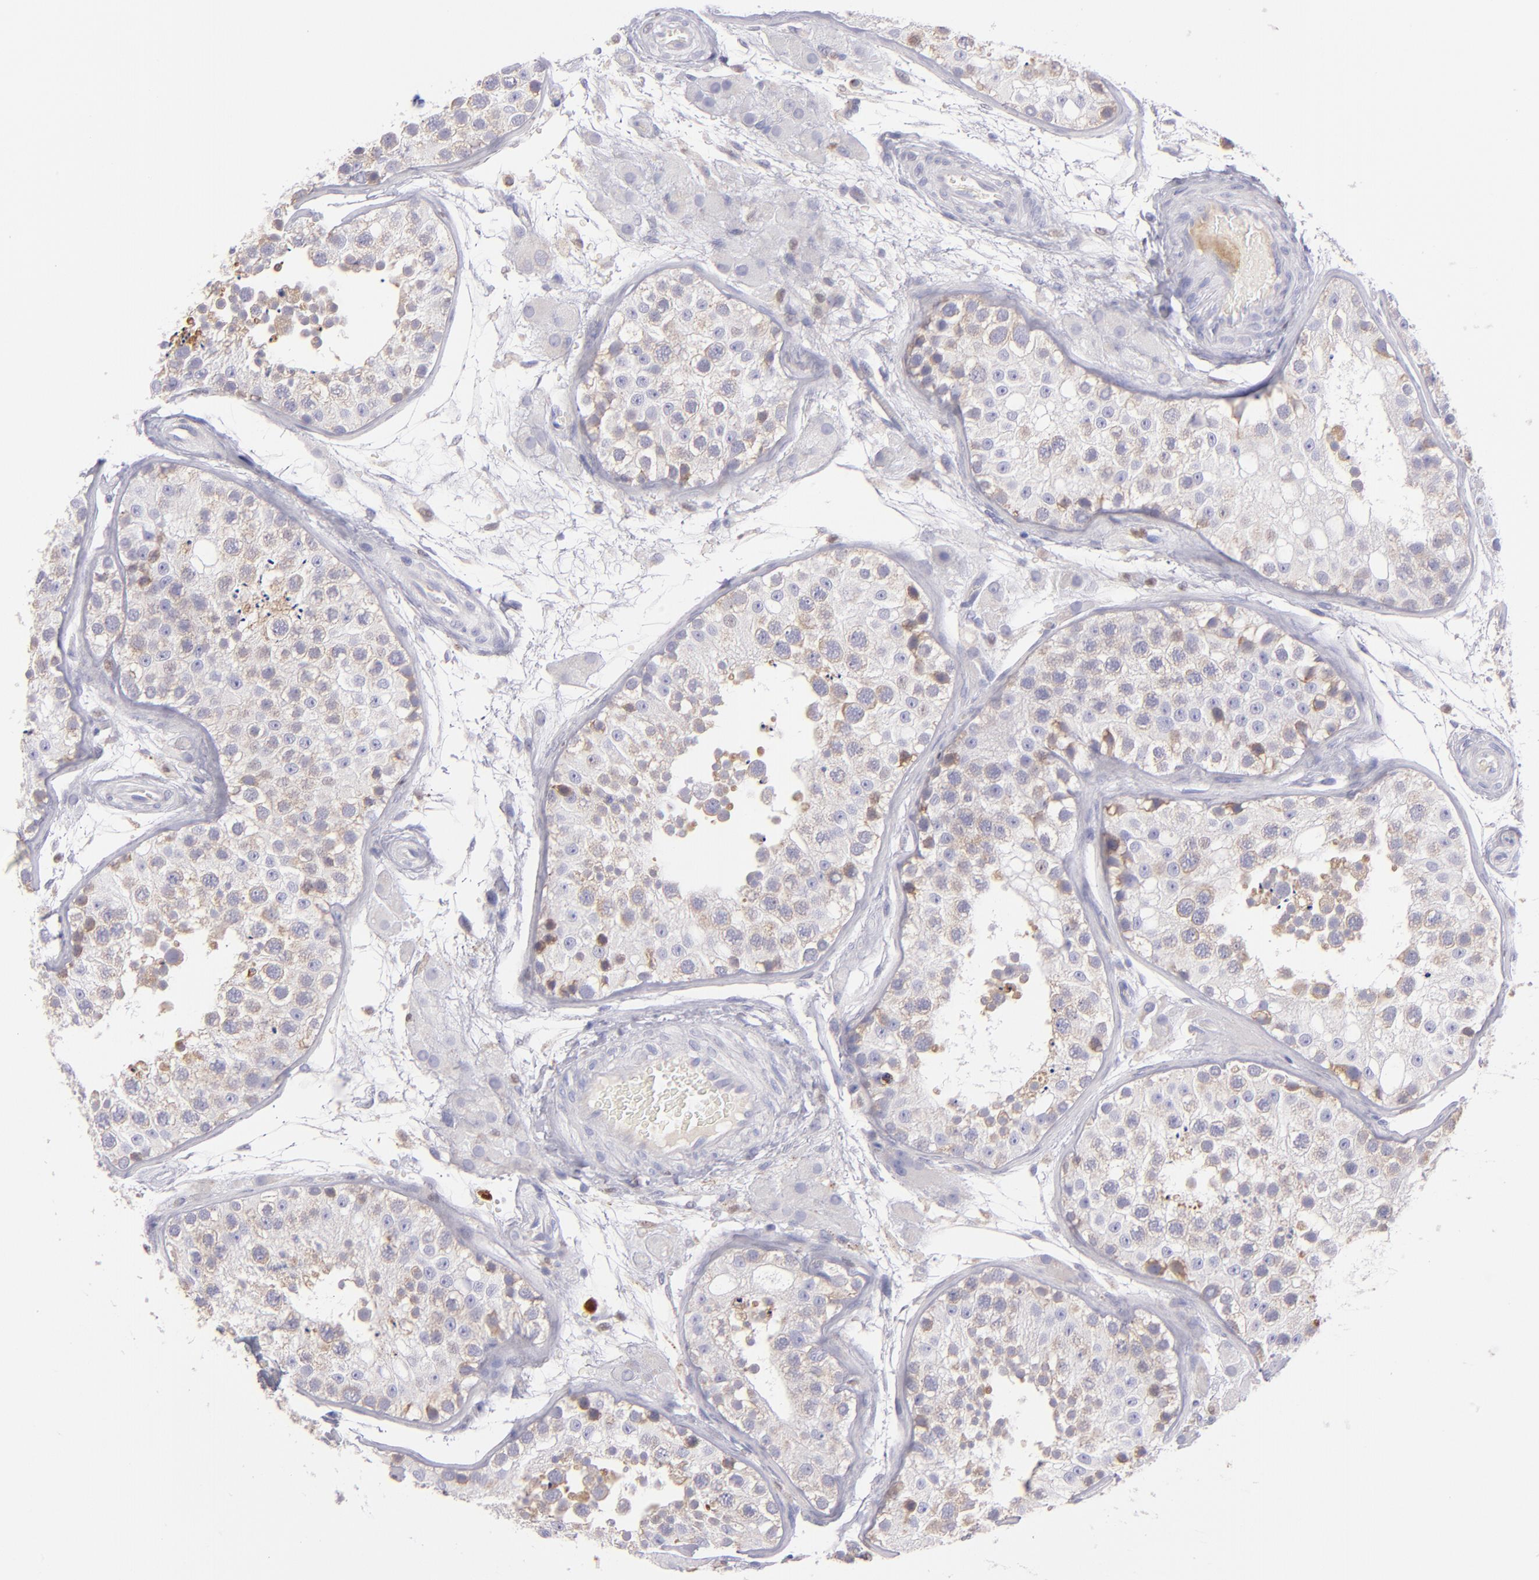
{"staining": {"intensity": "weak", "quantity": "25%-75%", "location": "cytoplasmic/membranous"}, "tissue": "testis", "cell_type": "Cells in seminiferous ducts", "image_type": "normal", "snomed": [{"axis": "morphology", "description": "Normal tissue, NOS"}, {"axis": "topography", "description": "Testis"}], "caption": "Immunohistochemical staining of unremarkable human testis exhibits 25%-75% levels of weak cytoplasmic/membranous protein staining in approximately 25%-75% of cells in seminiferous ducts. The protein is shown in brown color, while the nuclei are stained blue.", "gene": "IRF8", "patient": {"sex": "male", "age": 26}}